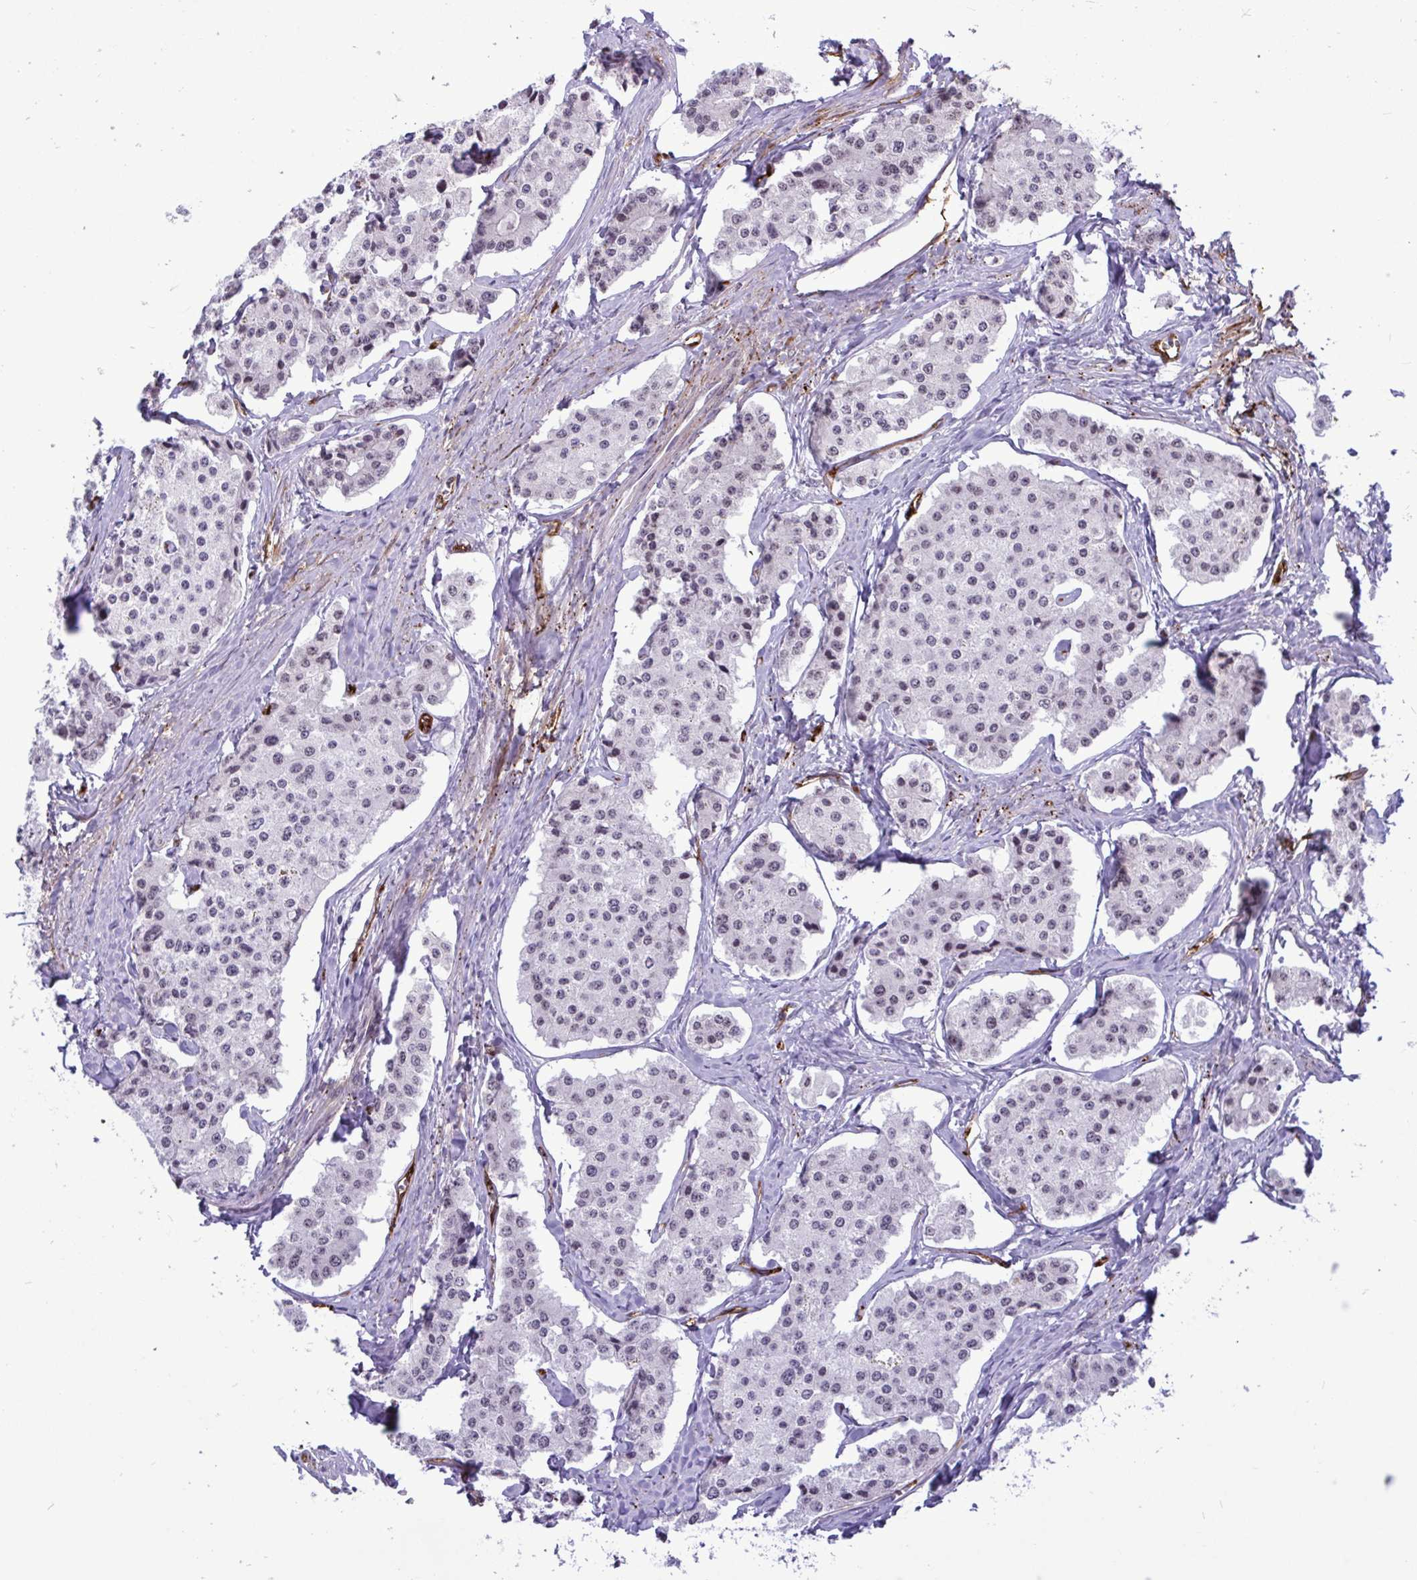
{"staining": {"intensity": "negative", "quantity": "none", "location": "none"}, "tissue": "carcinoid", "cell_type": "Tumor cells", "image_type": "cancer", "snomed": [{"axis": "morphology", "description": "Carcinoid, malignant, NOS"}, {"axis": "topography", "description": "Small intestine"}], "caption": "The IHC image has no significant positivity in tumor cells of malignant carcinoid tissue.", "gene": "EML1", "patient": {"sex": "female", "age": 65}}